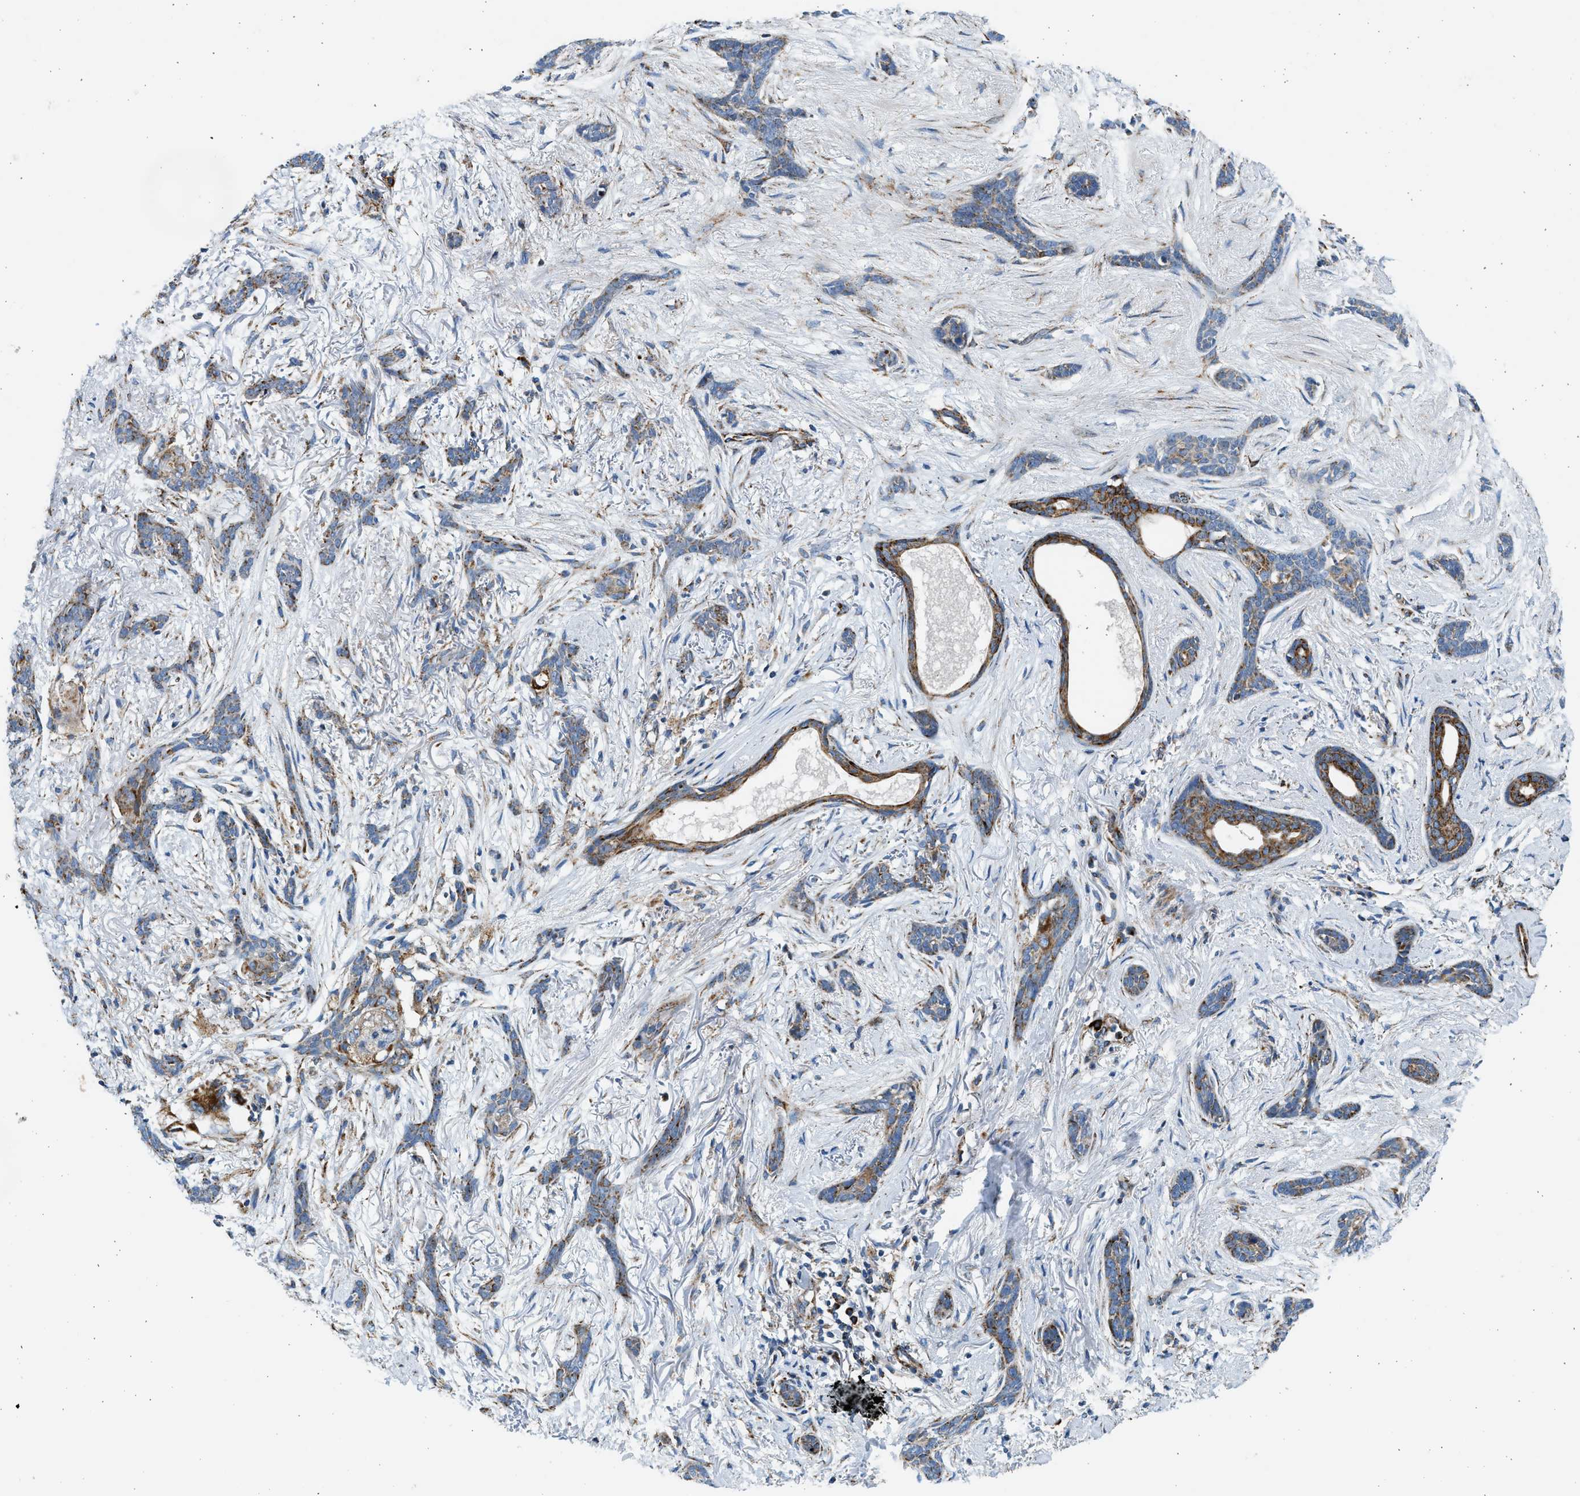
{"staining": {"intensity": "moderate", "quantity": ">75%", "location": "cytoplasmic/membranous"}, "tissue": "skin cancer", "cell_type": "Tumor cells", "image_type": "cancer", "snomed": [{"axis": "morphology", "description": "Basal cell carcinoma"}, {"axis": "morphology", "description": "Adnexal tumor, benign"}, {"axis": "topography", "description": "Skin"}], "caption": "Protein staining of skin cancer (basal cell carcinoma) tissue exhibits moderate cytoplasmic/membranous staining in approximately >75% of tumor cells.", "gene": "KCNMB3", "patient": {"sex": "female", "age": 42}}